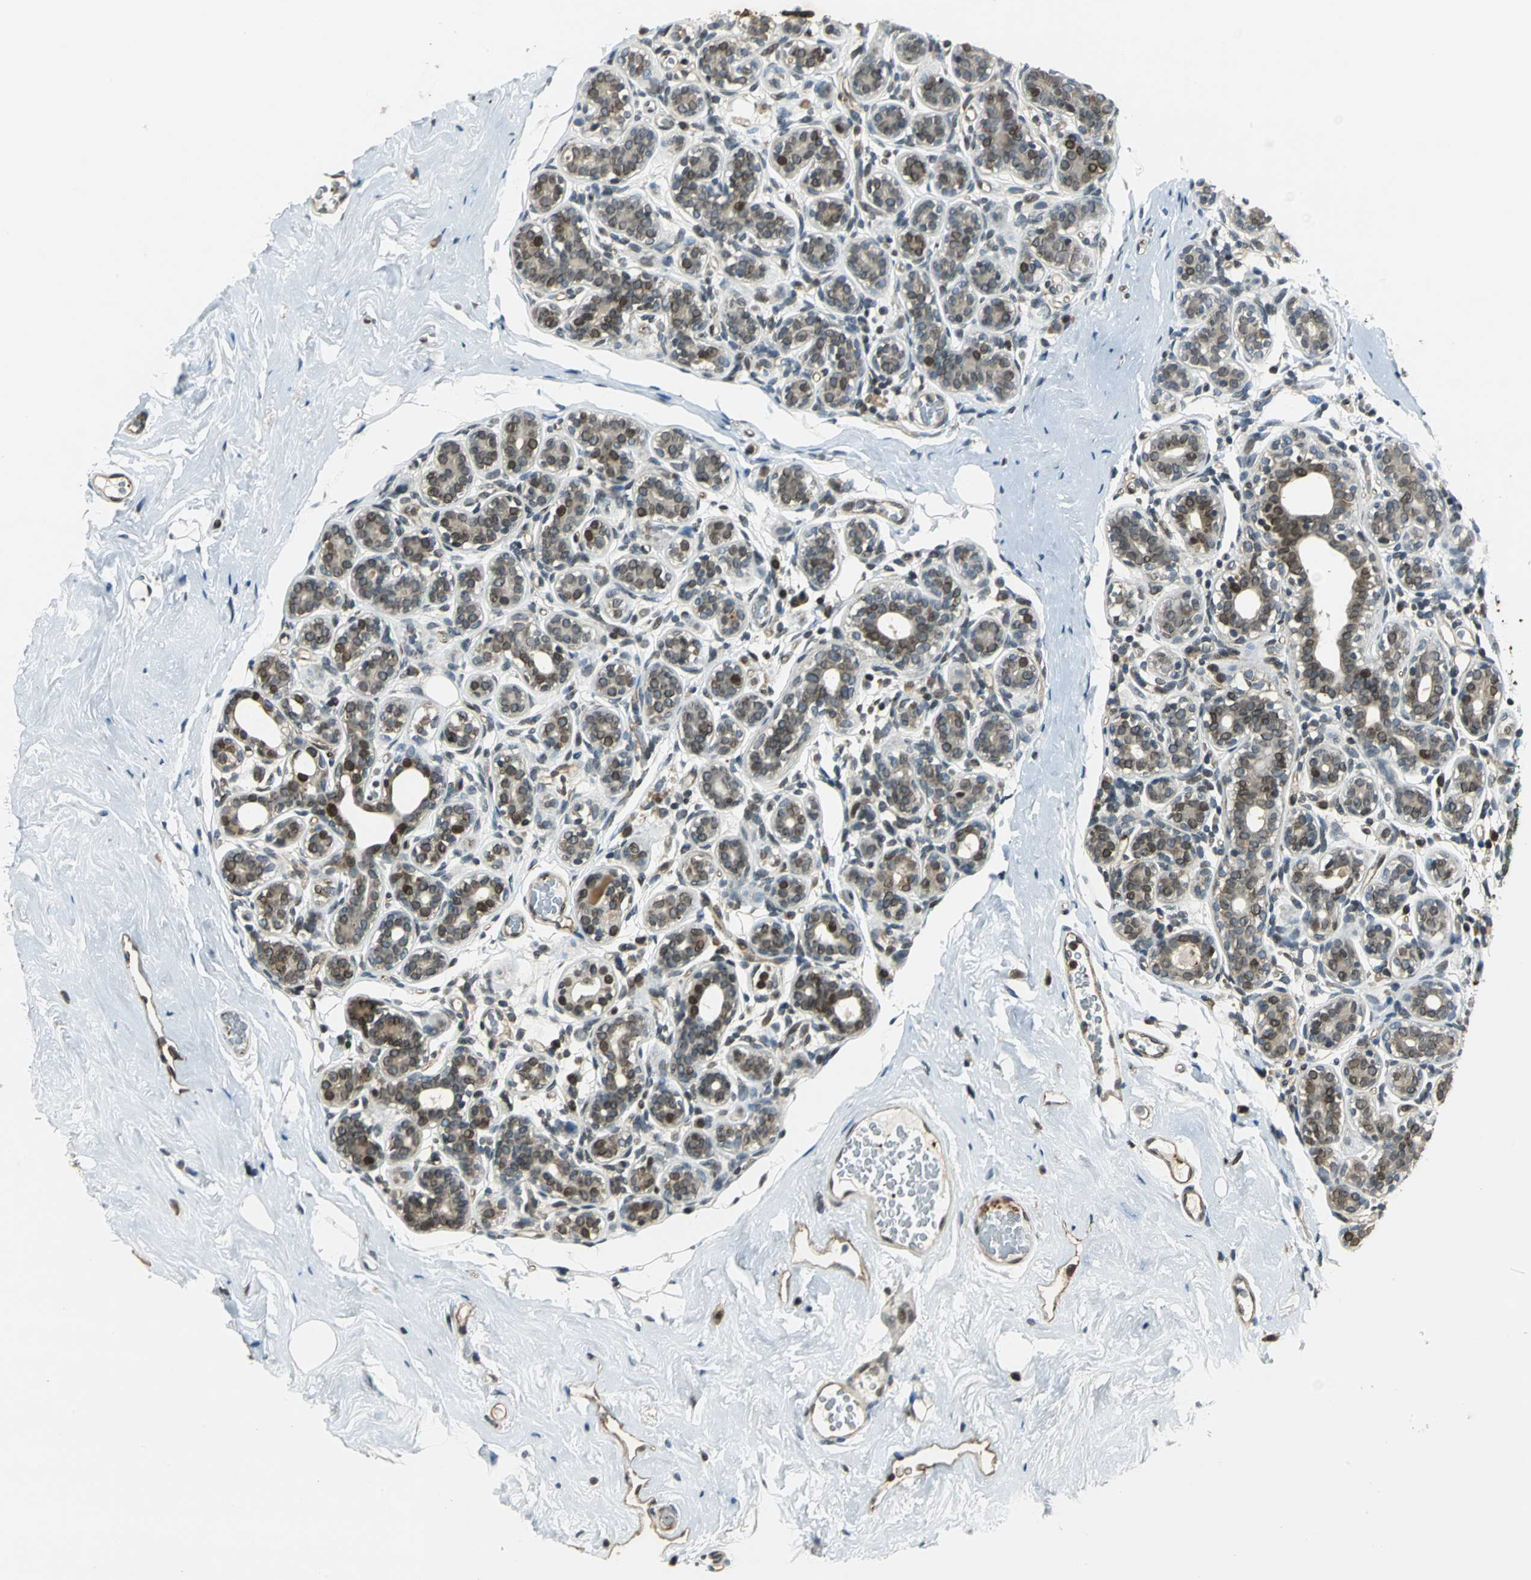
{"staining": {"intensity": "moderate", "quantity": ">75%", "location": "nuclear"}, "tissue": "breast", "cell_type": "Adipocytes", "image_type": "normal", "snomed": [{"axis": "morphology", "description": "Normal tissue, NOS"}, {"axis": "topography", "description": "Breast"}], "caption": "High-power microscopy captured an IHC photomicrograph of unremarkable breast, revealing moderate nuclear positivity in approximately >75% of adipocytes.", "gene": "BRIP1", "patient": {"sex": "female", "age": 75}}